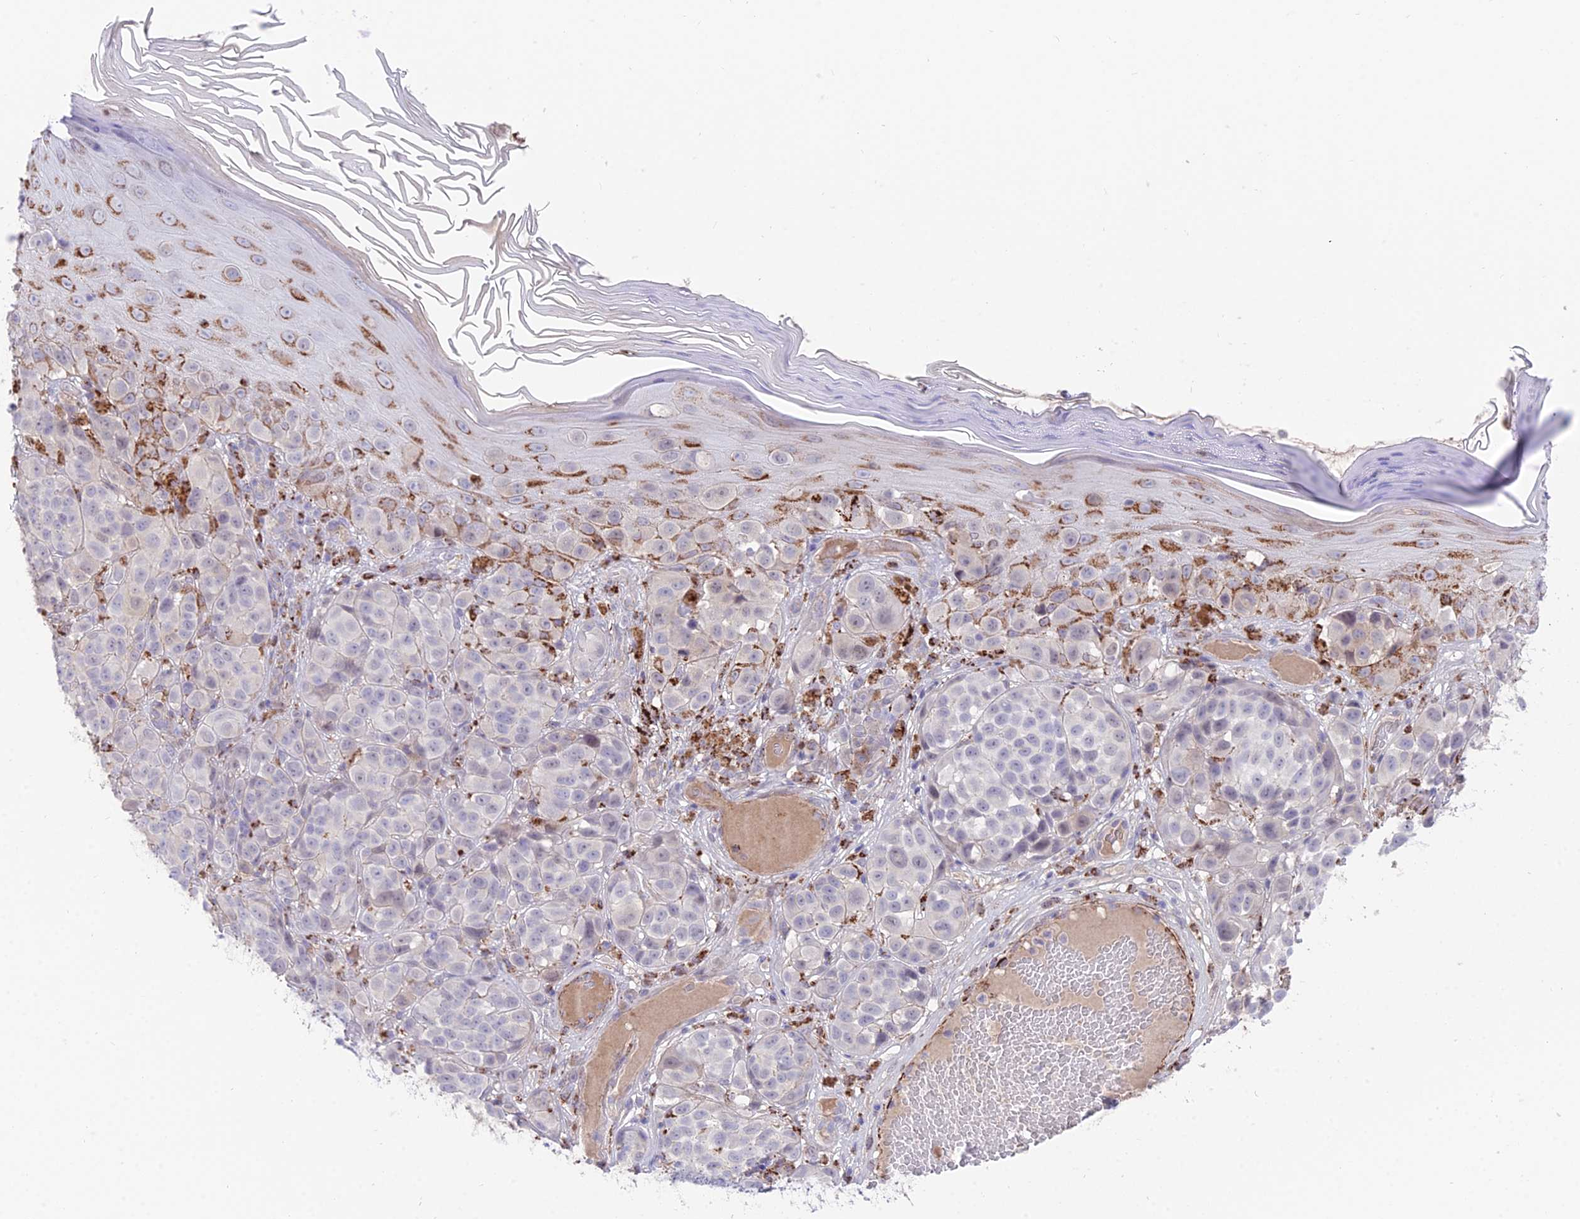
{"staining": {"intensity": "negative", "quantity": "none", "location": "none"}, "tissue": "melanoma", "cell_type": "Tumor cells", "image_type": "cancer", "snomed": [{"axis": "morphology", "description": "Malignant melanoma, NOS"}, {"axis": "topography", "description": "Skin"}], "caption": "The histopathology image exhibits no staining of tumor cells in melanoma.", "gene": "TIGD6", "patient": {"sex": "male", "age": 38}}